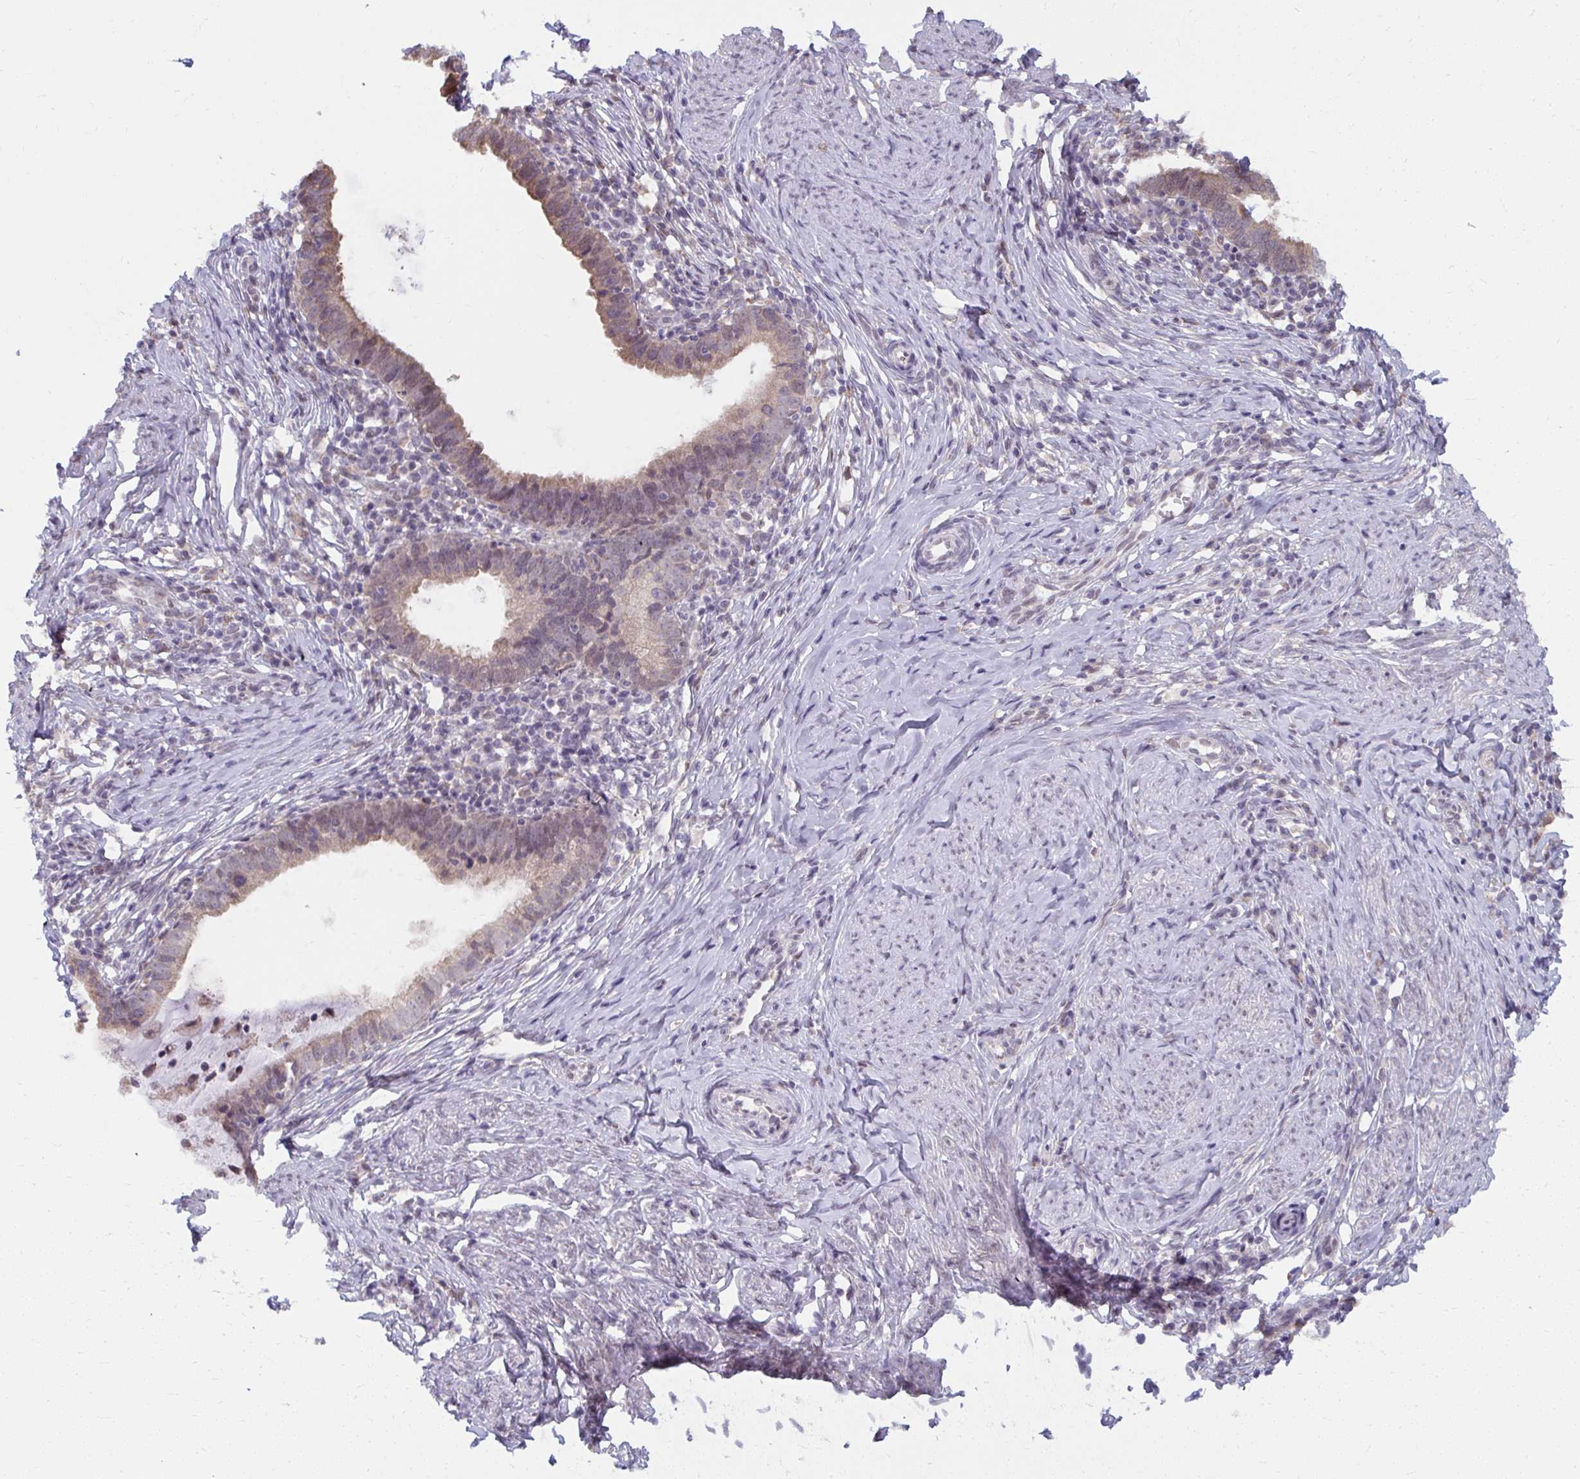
{"staining": {"intensity": "weak", "quantity": "<25%", "location": "cytoplasmic/membranous"}, "tissue": "cervical cancer", "cell_type": "Tumor cells", "image_type": "cancer", "snomed": [{"axis": "morphology", "description": "Adenocarcinoma, NOS"}, {"axis": "topography", "description": "Cervix"}], "caption": "DAB (3,3'-diaminobenzidine) immunohistochemical staining of human adenocarcinoma (cervical) shows no significant staining in tumor cells. (Stains: DAB IHC with hematoxylin counter stain, Microscopy: brightfield microscopy at high magnification).", "gene": "NMNAT1", "patient": {"sex": "female", "age": 36}}